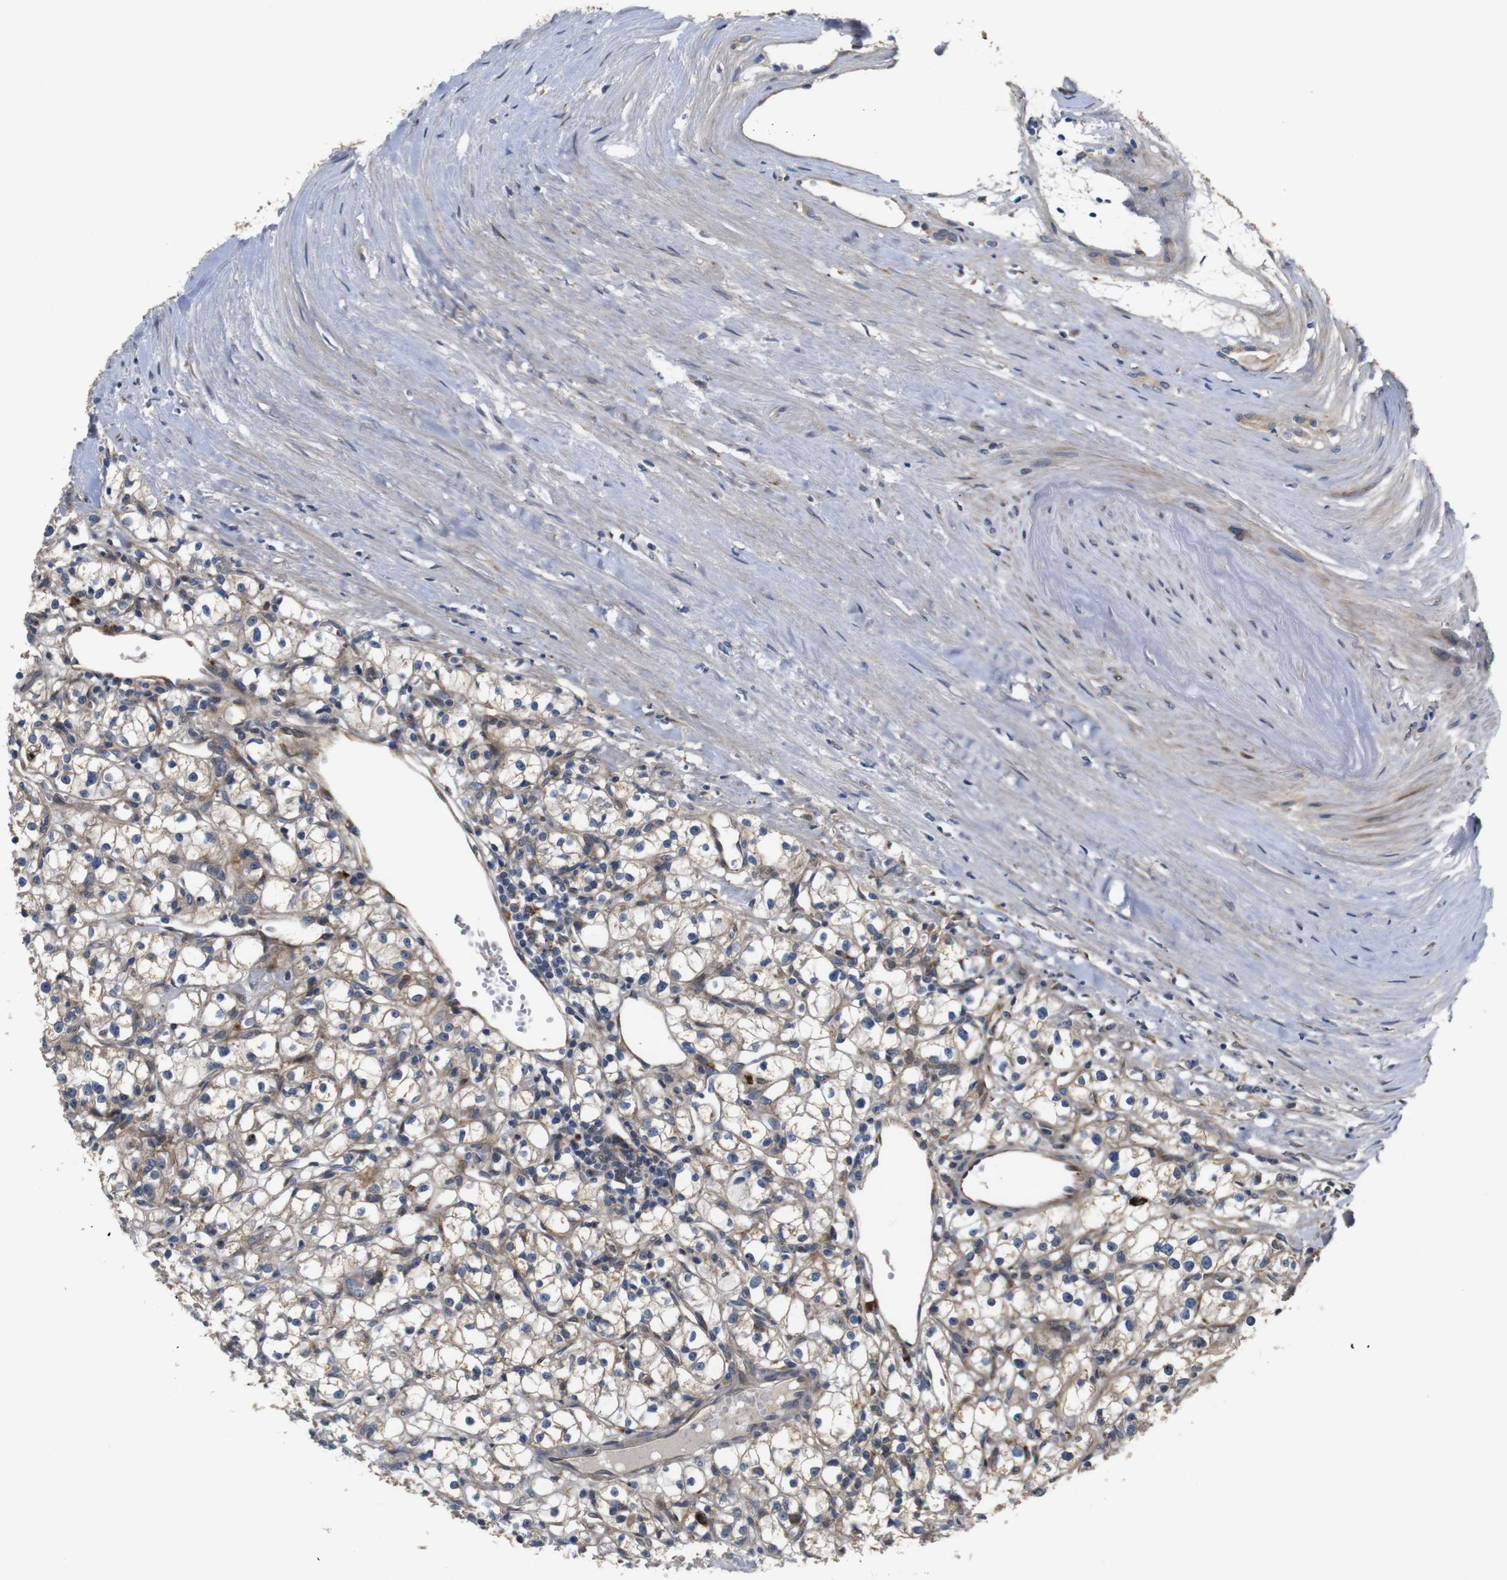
{"staining": {"intensity": "moderate", "quantity": ">75%", "location": "cytoplasmic/membranous"}, "tissue": "renal cancer", "cell_type": "Tumor cells", "image_type": "cancer", "snomed": [{"axis": "morphology", "description": "Adenocarcinoma, NOS"}, {"axis": "topography", "description": "Kidney"}], "caption": "Renal adenocarcinoma stained with immunohistochemistry shows moderate cytoplasmic/membranous positivity in about >75% of tumor cells.", "gene": "UBE2G2", "patient": {"sex": "male", "age": 56}}